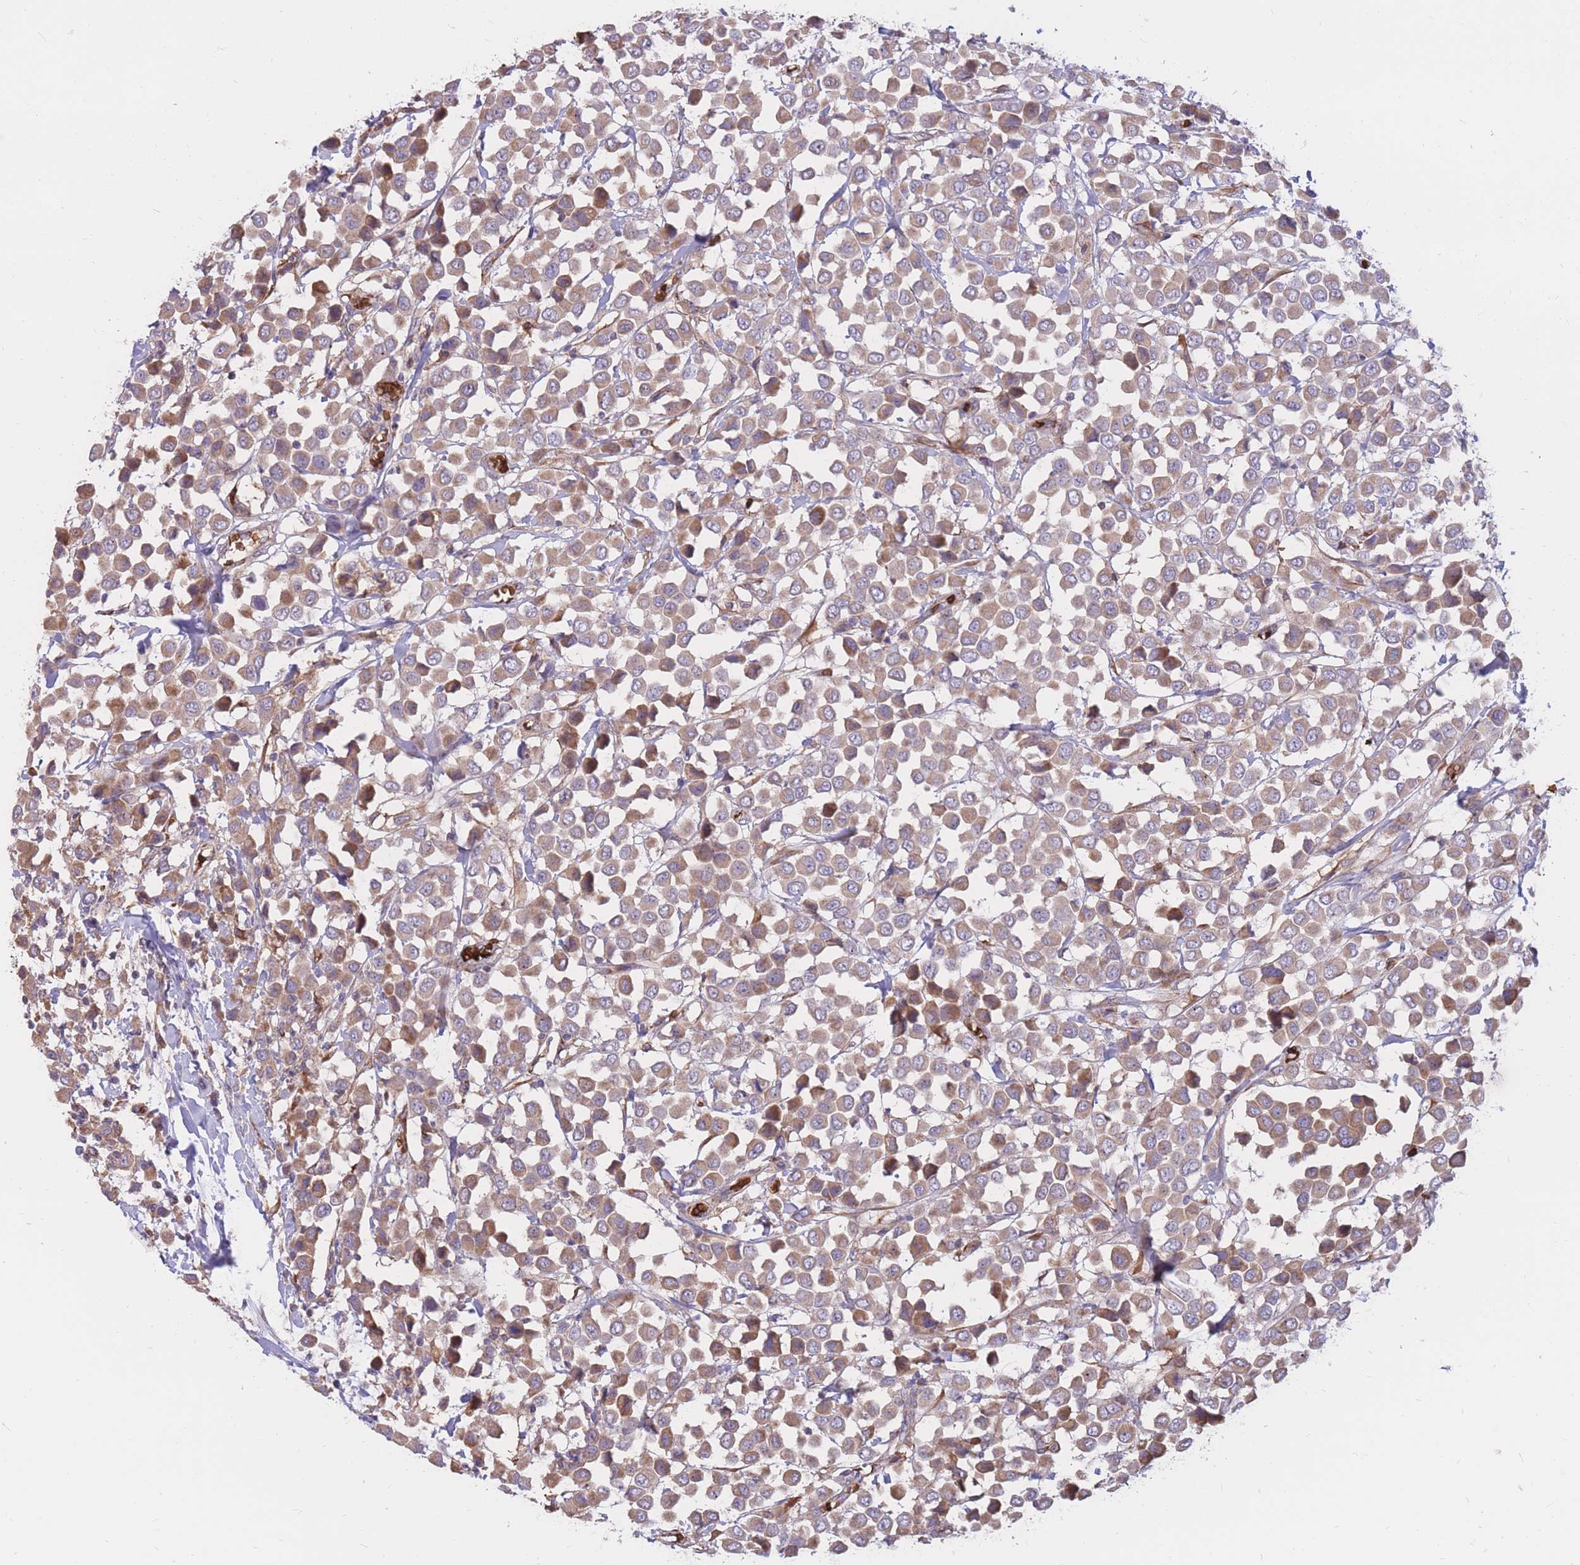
{"staining": {"intensity": "weak", "quantity": ">75%", "location": "cytoplasmic/membranous"}, "tissue": "breast cancer", "cell_type": "Tumor cells", "image_type": "cancer", "snomed": [{"axis": "morphology", "description": "Duct carcinoma"}, {"axis": "topography", "description": "Breast"}], "caption": "Protein analysis of intraductal carcinoma (breast) tissue shows weak cytoplasmic/membranous expression in about >75% of tumor cells.", "gene": "ATP10D", "patient": {"sex": "female", "age": 61}}